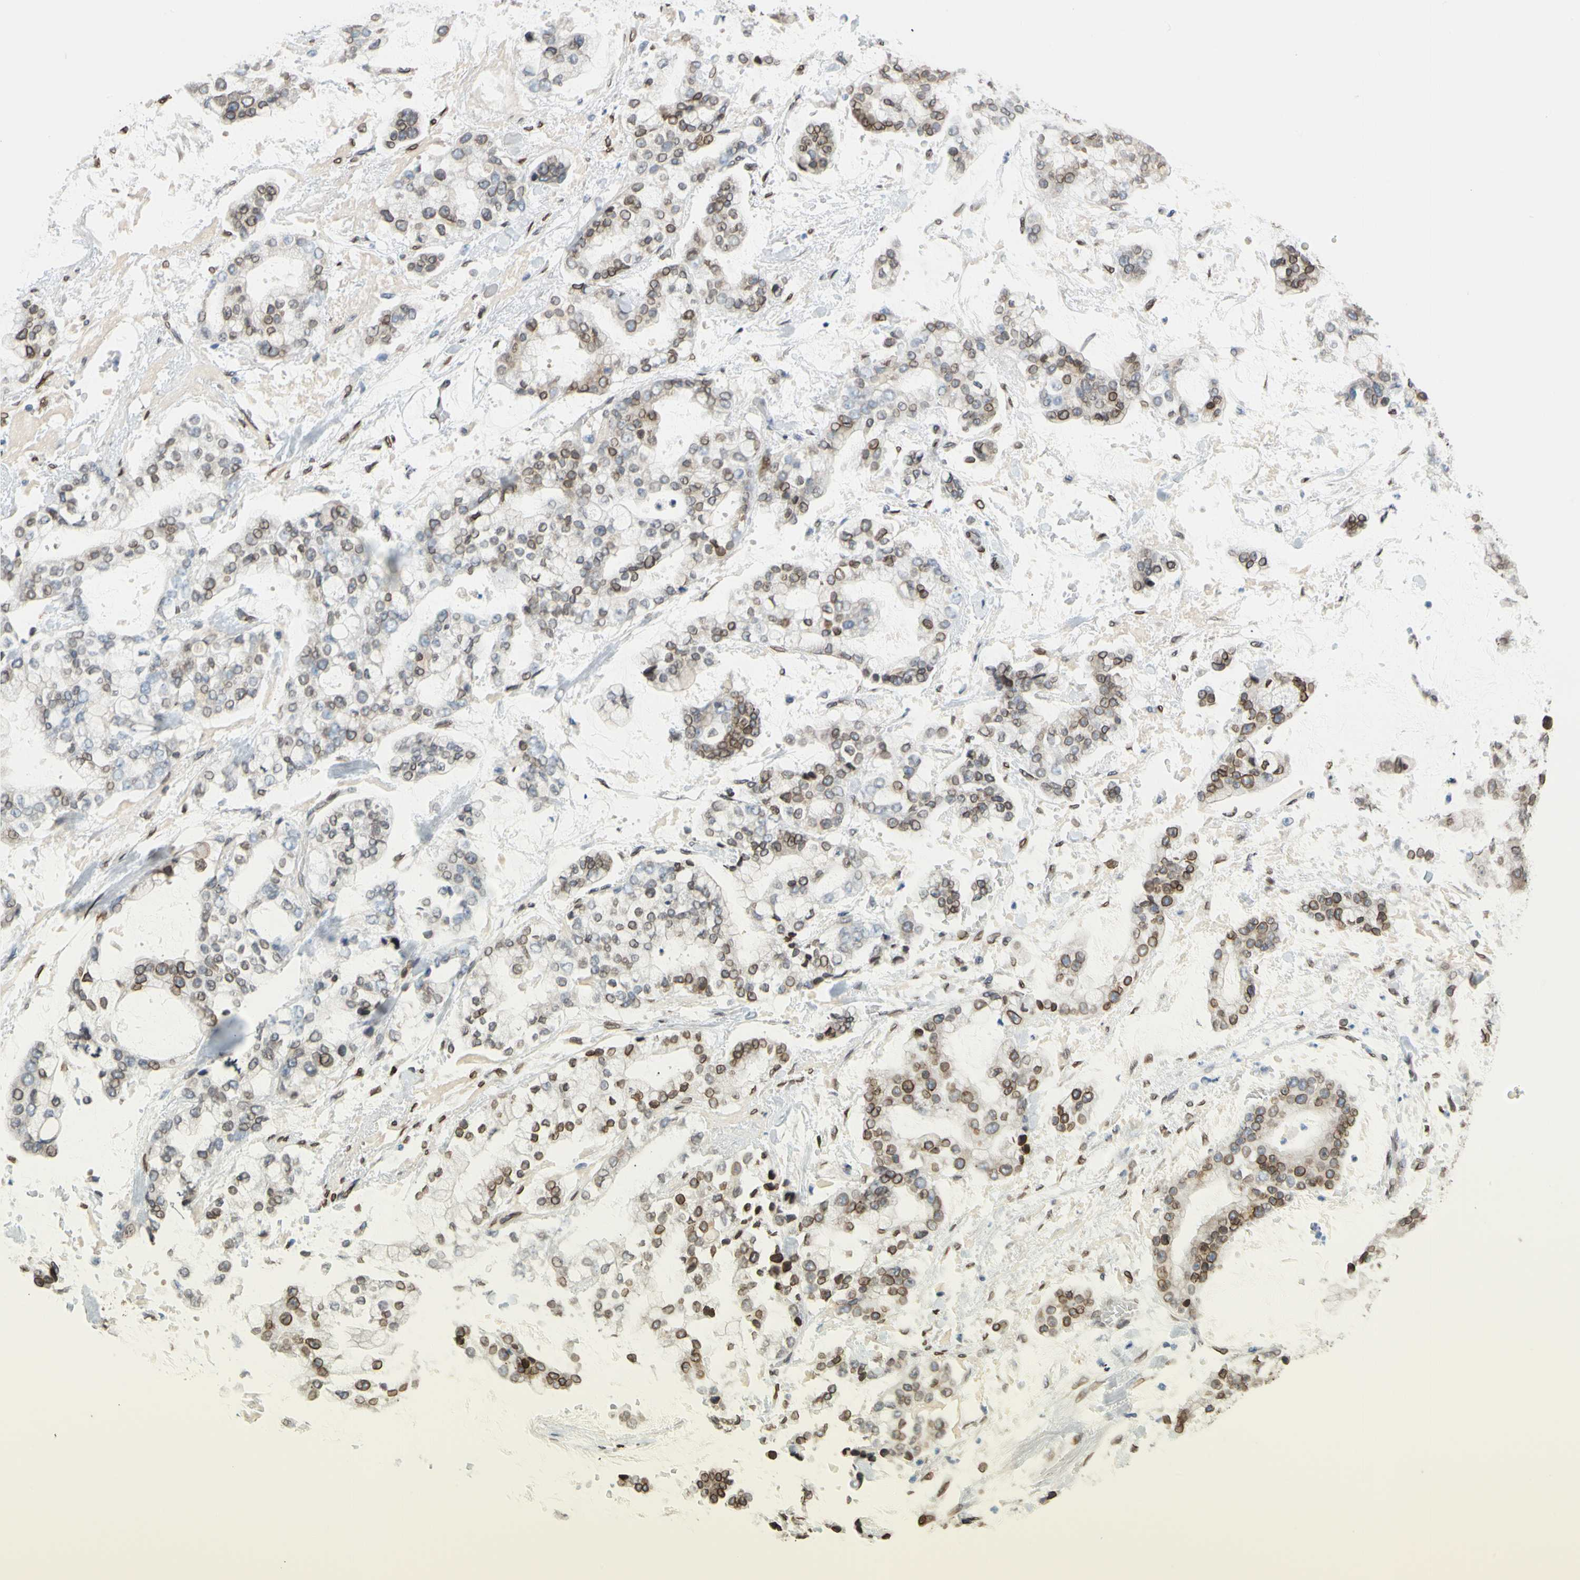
{"staining": {"intensity": "moderate", "quantity": ">75%", "location": "cytoplasmic/membranous,nuclear"}, "tissue": "stomach cancer", "cell_type": "Tumor cells", "image_type": "cancer", "snomed": [{"axis": "morphology", "description": "Normal tissue, NOS"}, {"axis": "morphology", "description": "Adenocarcinoma, NOS"}, {"axis": "topography", "description": "Stomach, upper"}, {"axis": "topography", "description": "Stomach"}], "caption": "Protein staining of stomach cancer tissue displays moderate cytoplasmic/membranous and nuclear positivity in about >75% of tumor cells. Nuclei are stained in blue.", "gene": "SUN1", "patient": {"sex": "male", "age": 76}}